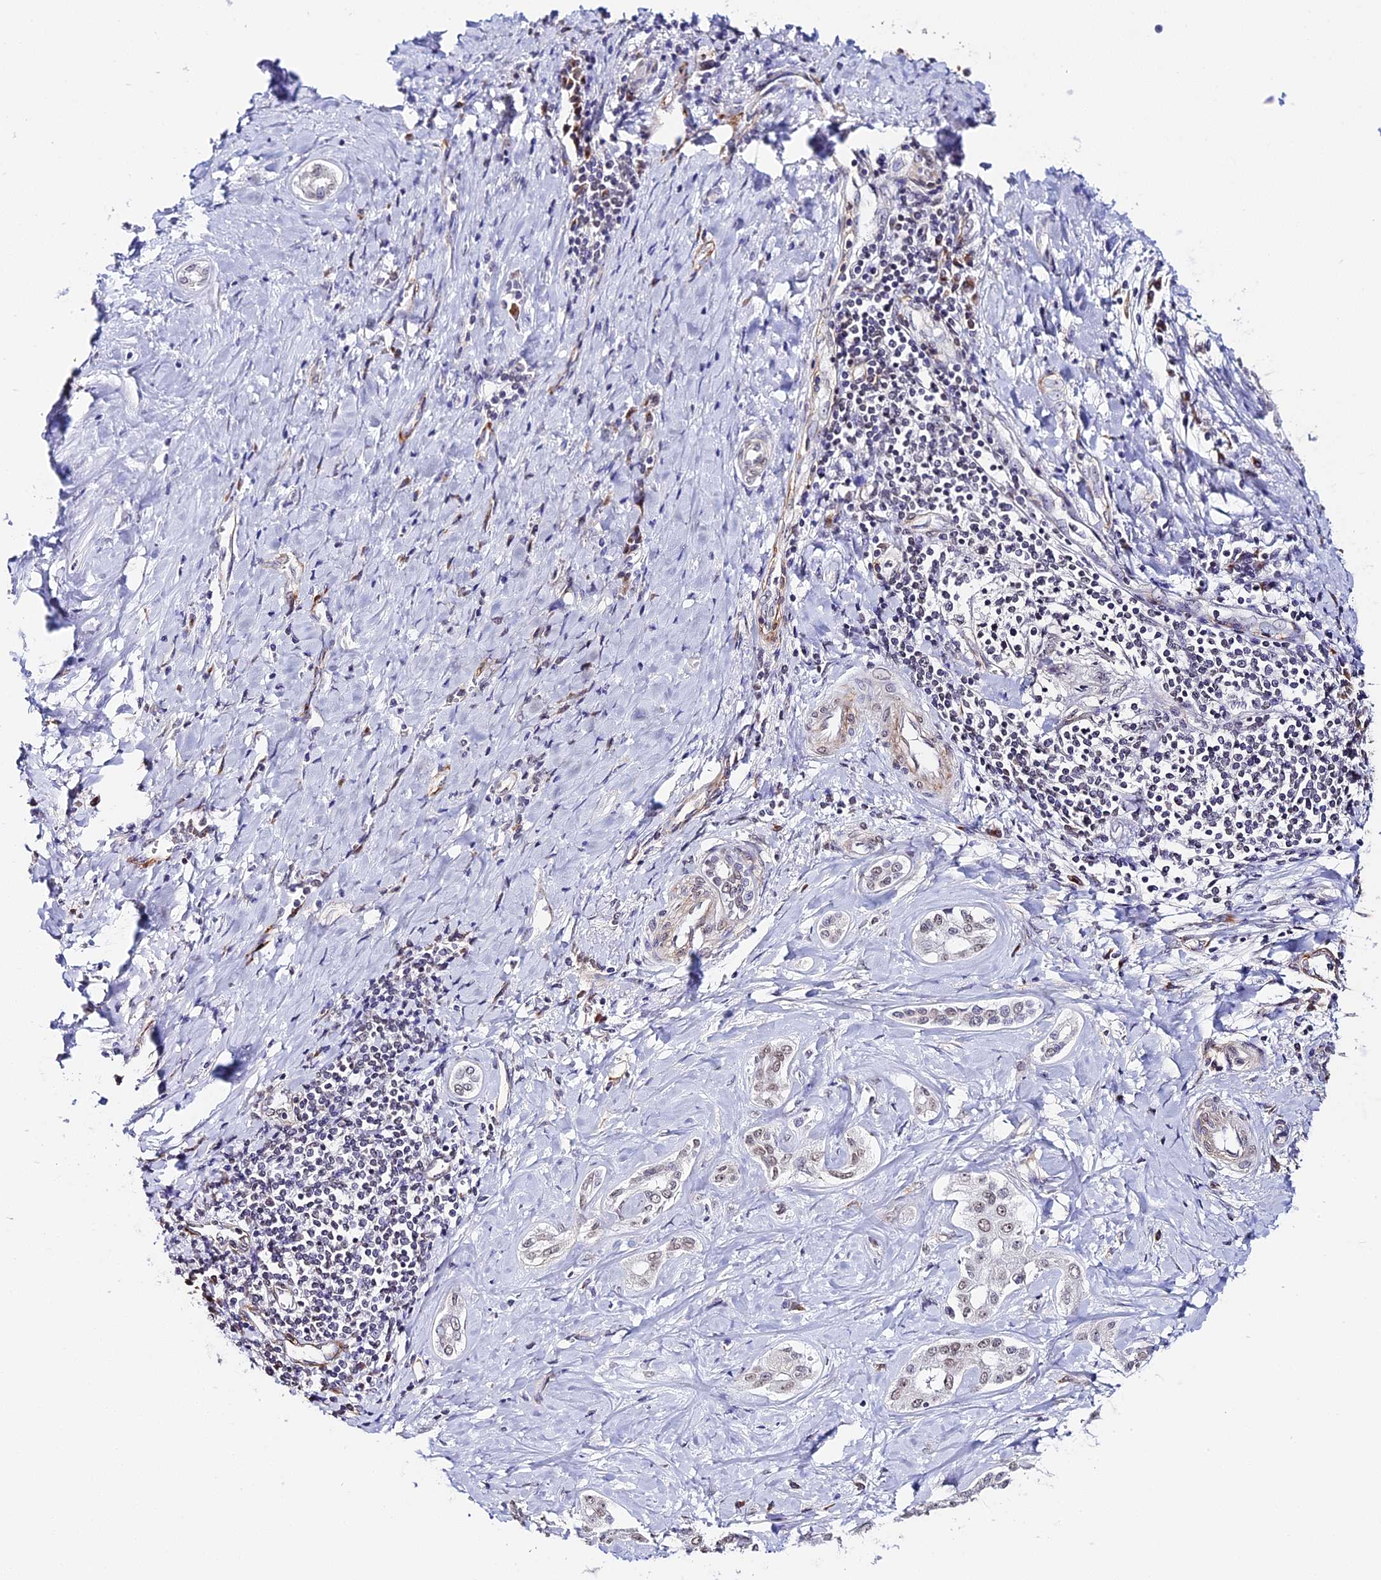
{"staining": {"intensity": "weak", "quantity": "<25%", "location": "nuclear"}, "tissue": "liver cancer", "cell_type": "Tumor cells", "image_type": "cancer", "snomed": [{"axis": "morphology", "description": "Cholangiocarcinoma"}, {"axis": "topography", "description": "Liver"}], "caption": "DAB (3,3'-diaminobenzidine) immunohistochemical staining of human cholangiocarcinoma (liver) displays no significant positivity in tumor cells.", "gene": "HEATR5B", "patient": {"sex": "female", "age": 77}}